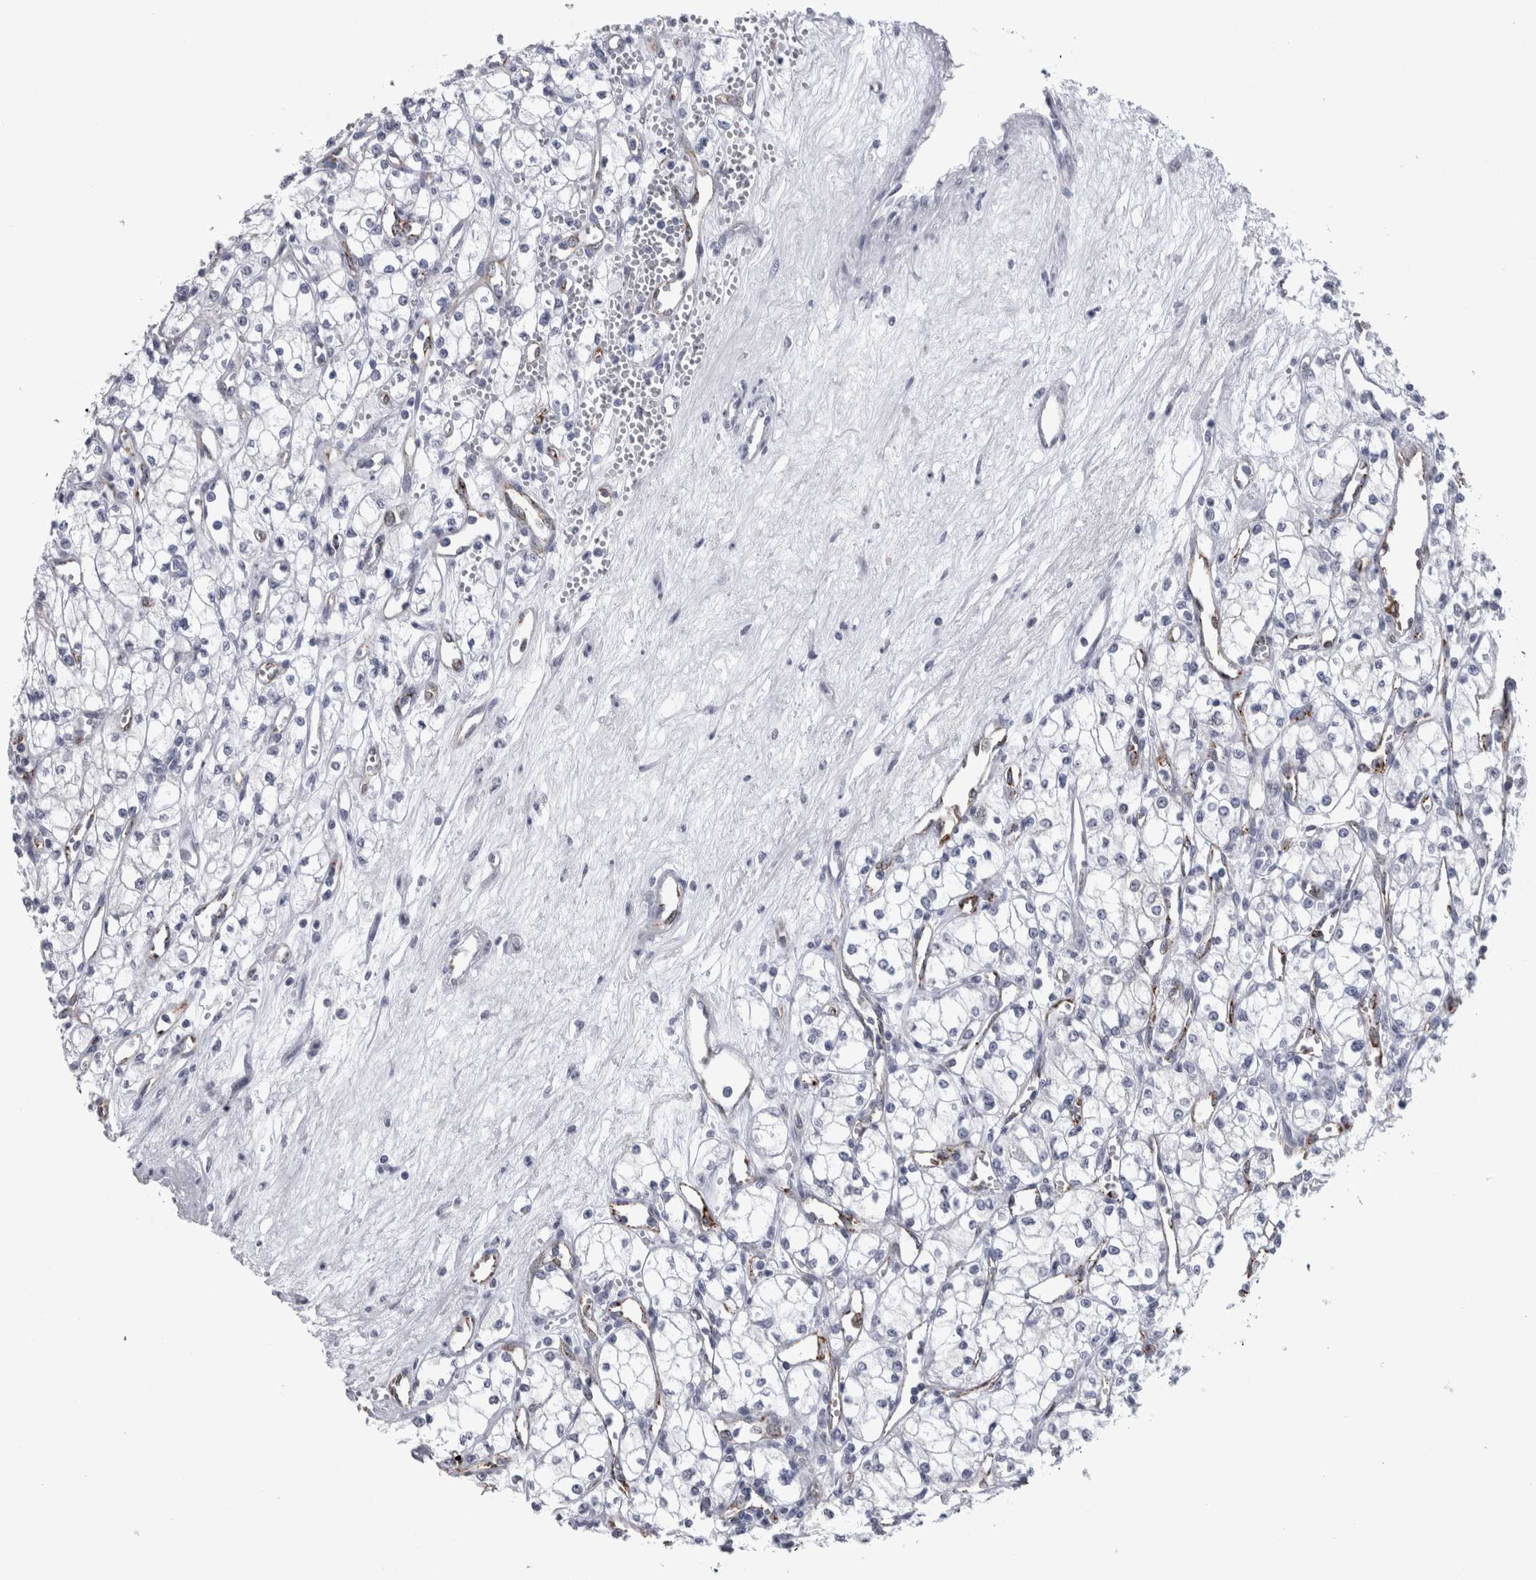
{"staining": {"intensity": "negative", "quantity": "none", "location": "none"}, "tissue": "renal cancer", "cell_type": "Tumor cells", "image_type": "cancer", "snomed": [{"axis": "morphology", "description": "Adenocarcinoma, NOS"}, {"axis": "topography", "description": "Kidney"}], "caption": "Renal cancer (adenocarcinoma) was stained to show a protein in brown. There is no significant staining in tumor cells.", "gene": "ACOT7", "patient": {"sex": "male", "age": 59}}